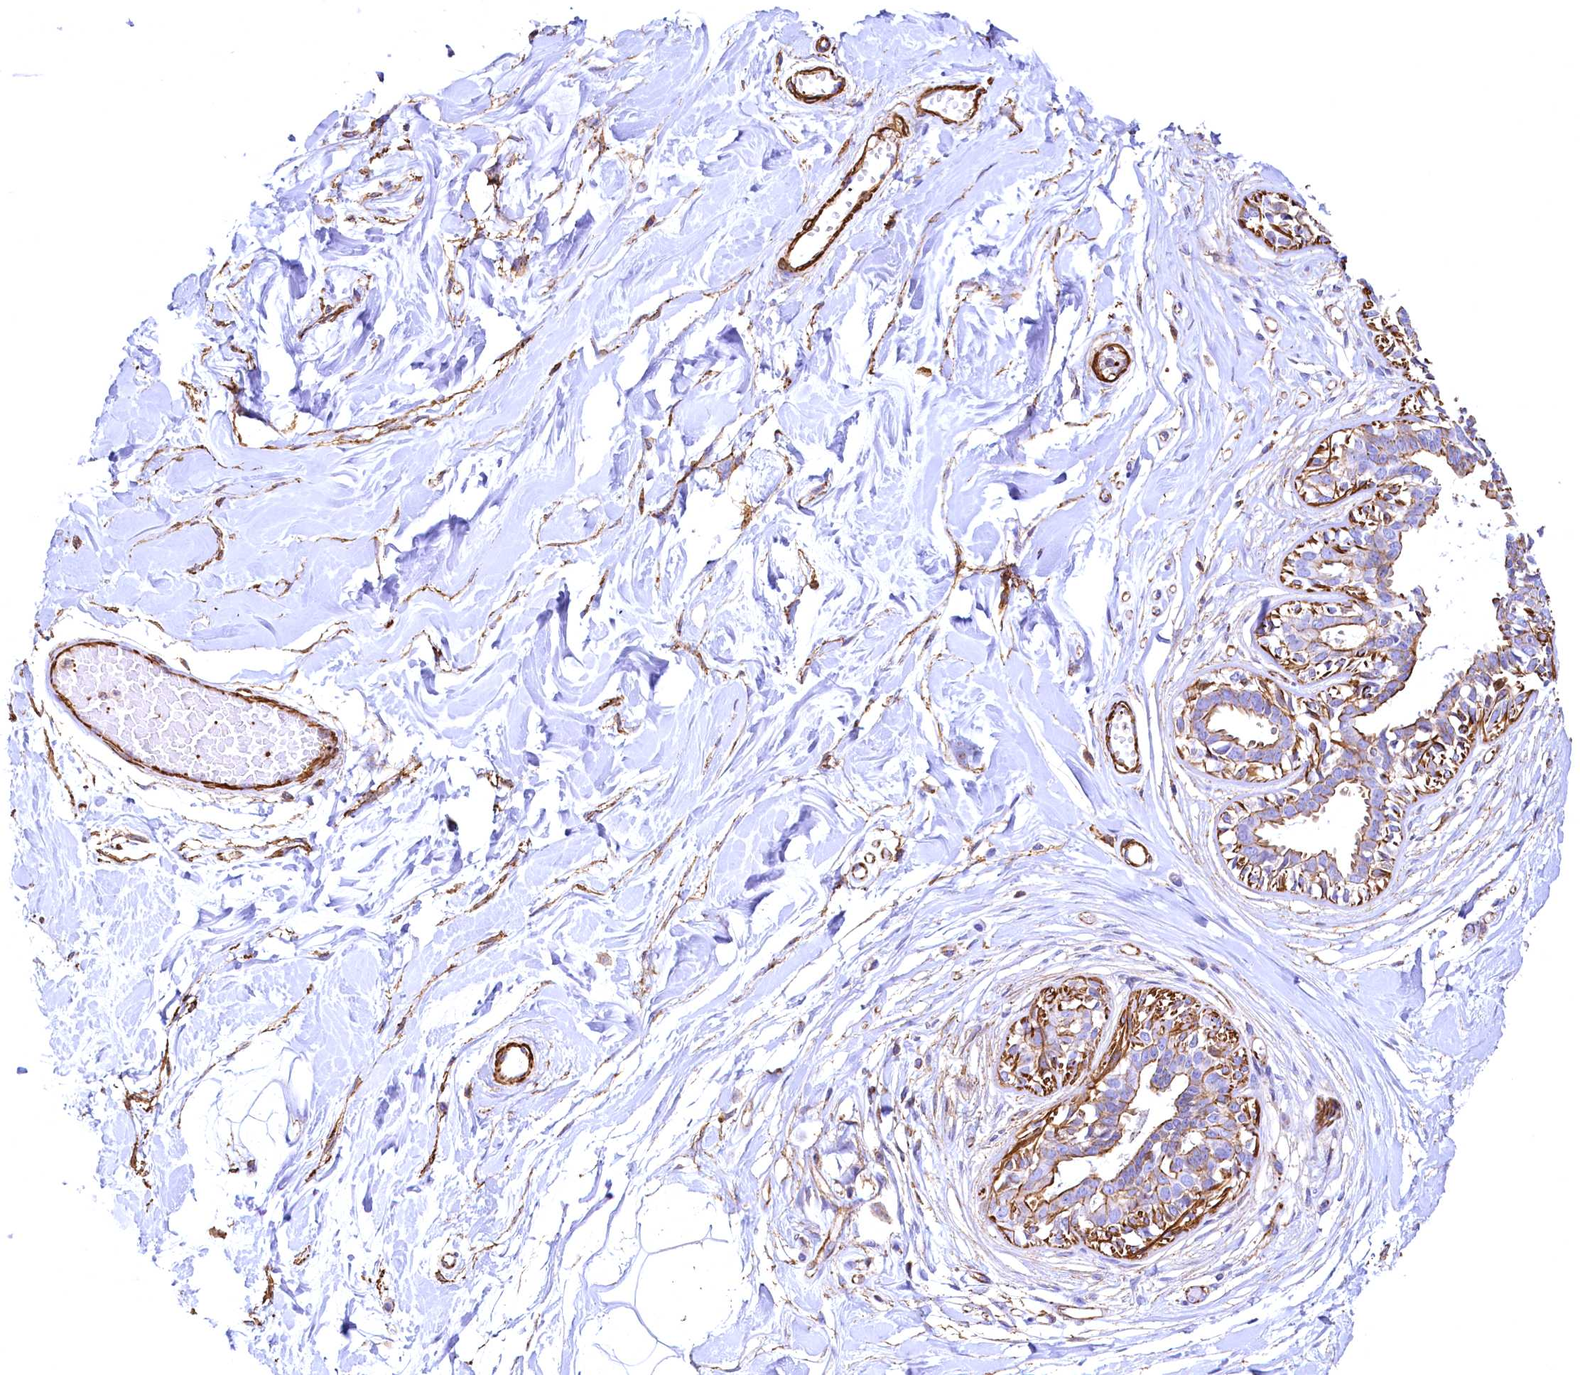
{"staining": {"intensity": "negative", "quantity": "none", "location": "none"}, "tissue": "breast", "cell_type": "Adipocytes", "image_type": "normal", "snomed": [{"axis": "morphology", "description": "Normal tissue, NOS"}, {"axis": "topography", "description": "Breast"}], "caption": "Immunohistochemistry histopathology image of normal breast stained for a protein (brown), which demonstrates no expression in adipocytes.", "gene": "THBS1", "patient": {"sex": "female", "age": 45}}